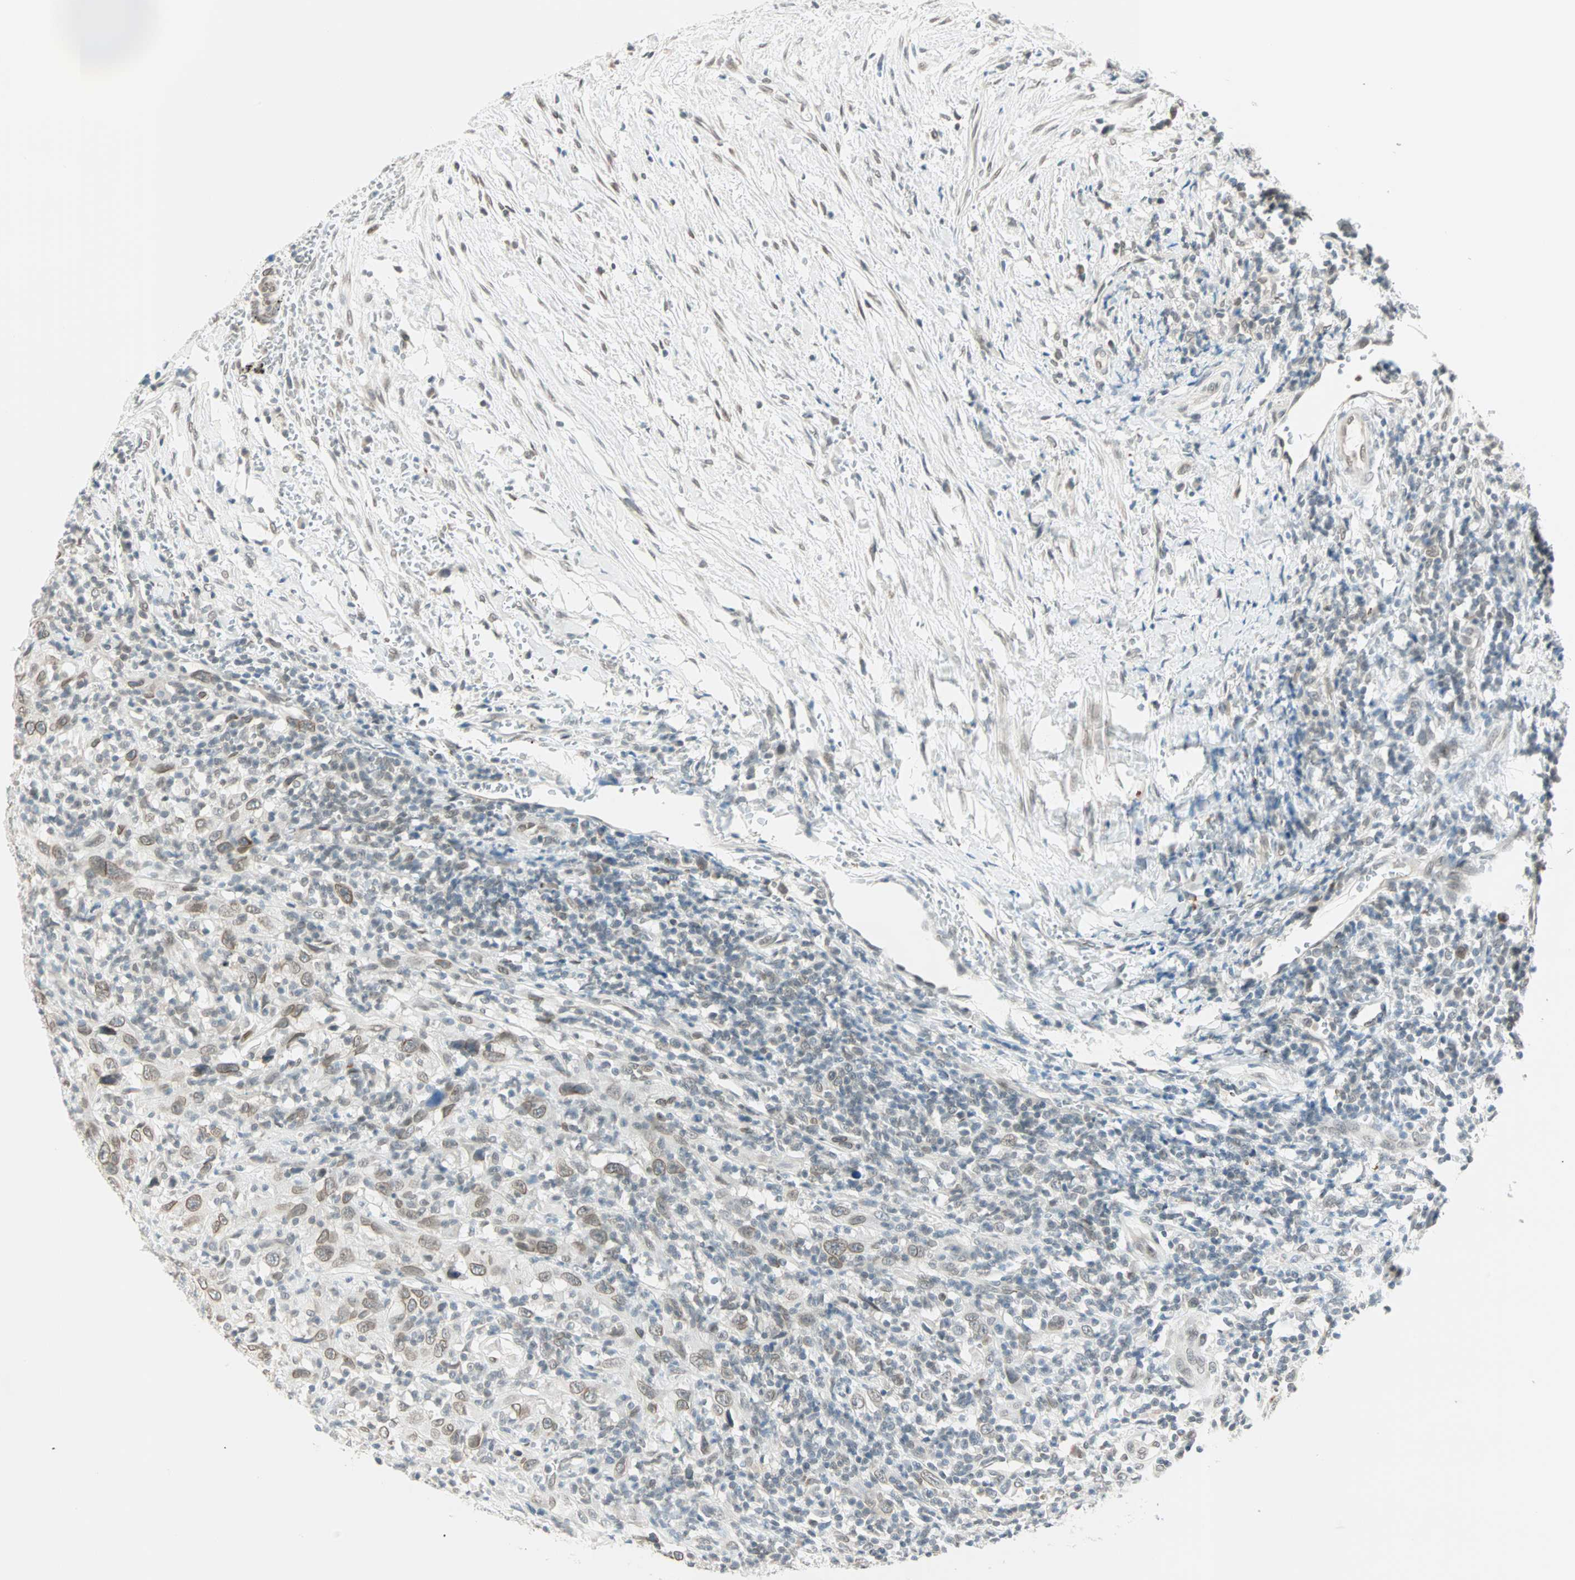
{"staining": {"intensity": "weak", "quantity": "25%-75%", "location": "cytoplasmic/membranous,nuclear"}, "tissue": "urothelial cancer", "cell_type": "Tumor cells", "image_type": "cancer", "snomed": [{"axis": "morphology", "description": "Urothelial carcinoma, High grade"}, {"axis": "topography", "description": "Urinary bladder"}], "caption": "A brown stain shows weak cytoplasmic/membranous and nuclear expression of a protein in human urothelial carcinoma (high-grade) tumor cells.", "gene": "BCAN", "patient": {"sex": "male", "age": 61}}